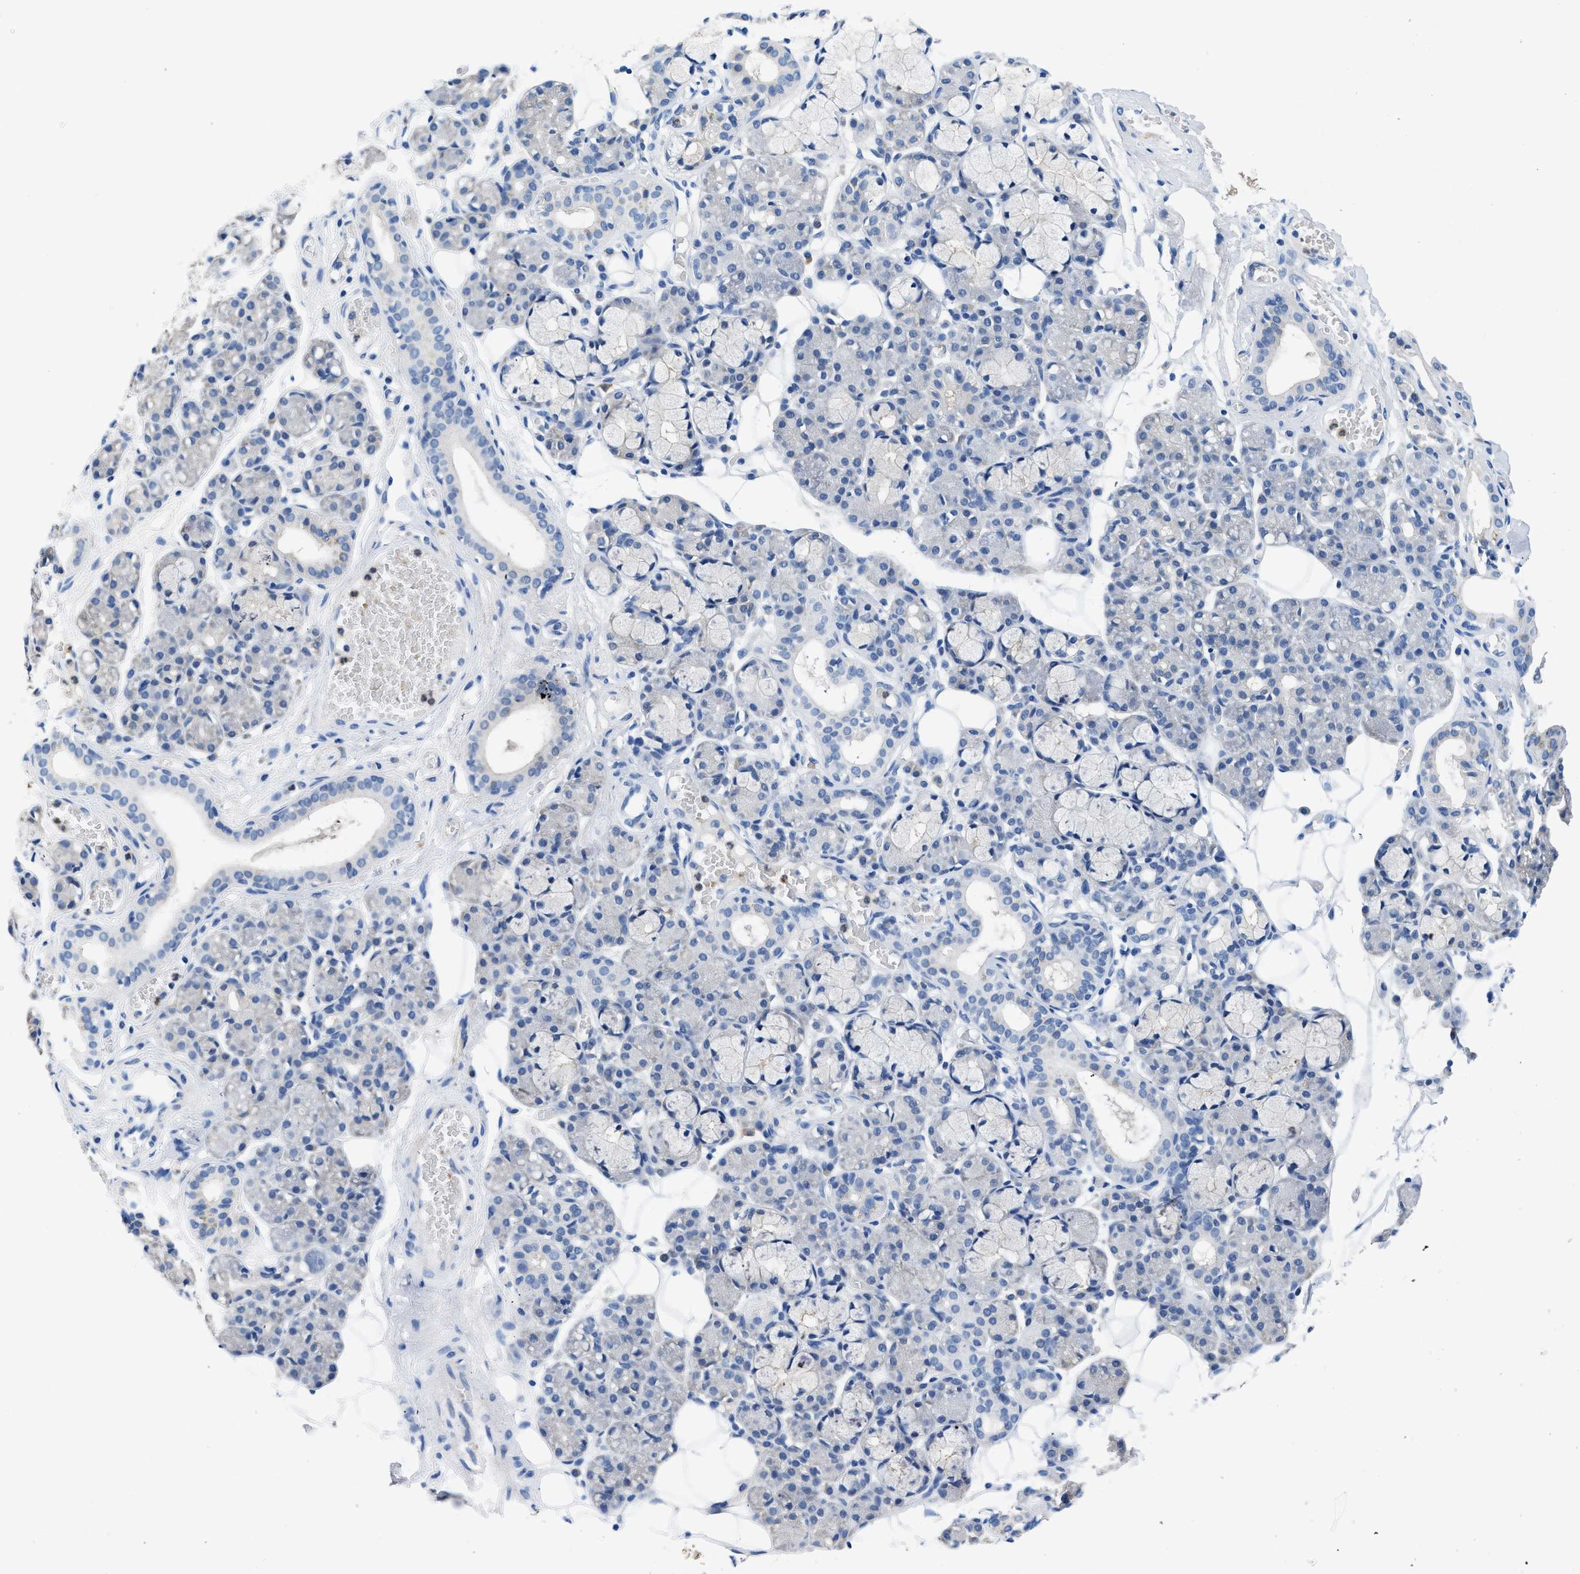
{"staining": {"intensity": "negative", "quantity": "none", "location": "none"}, "tissue": "salivary gland", "cell_type": "Glandular cells", "image_type": "normal", "snomed": [{"axis": "morphology", "description": "Normal tissue, NOS"}, {"axis": "topography", "description": "Salivary gland"}], "caption": "Immunohistochemical staining of unremarkable salivary gland demonstrates no significant expression in glandular cells.", "gene": "FADS6", "patient": {"sex": "male", "age": 63}}